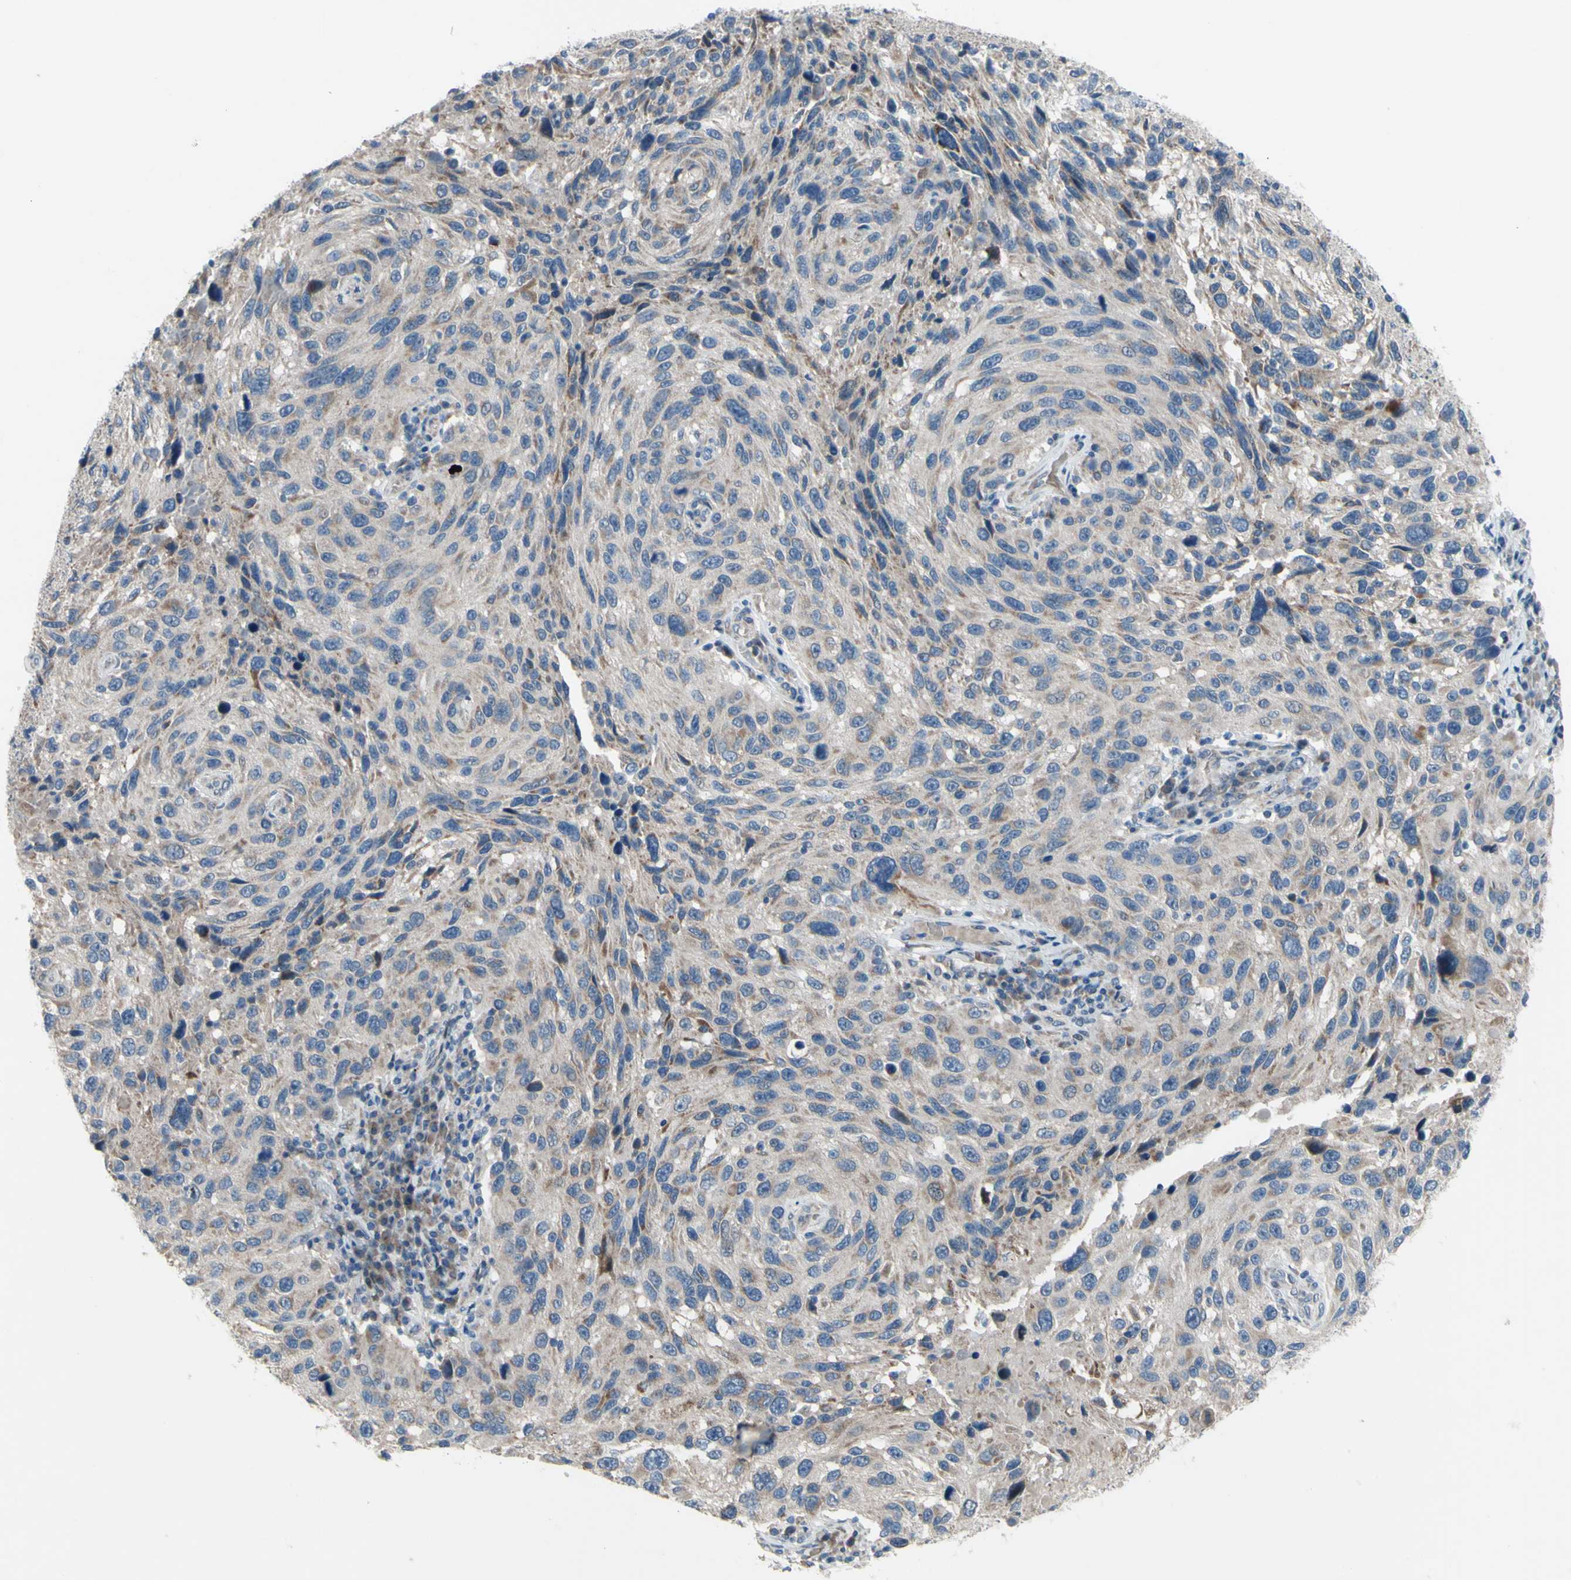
{"staining": {"intensity": "weak", "quantity": ">75%", "location": "cytoplasmic/membranous"}, "tissue": "melanoma", "cell_type": "Tumor cells", "image_type": "cancer", "snomed": [{"axis": "morphology", "description": "Malignant melanoma, NOS"}, {"axis": "topography", "description": "Skin"}], "caption": "There is low levels of weak cytoplasmic/membranous expression in tumor cells of malignant melanoma, as demonstrated by immunohistochemical staining (brown color).", "gene": "GRAMD2B", "patient": {"sex": "male", "age": 53}}